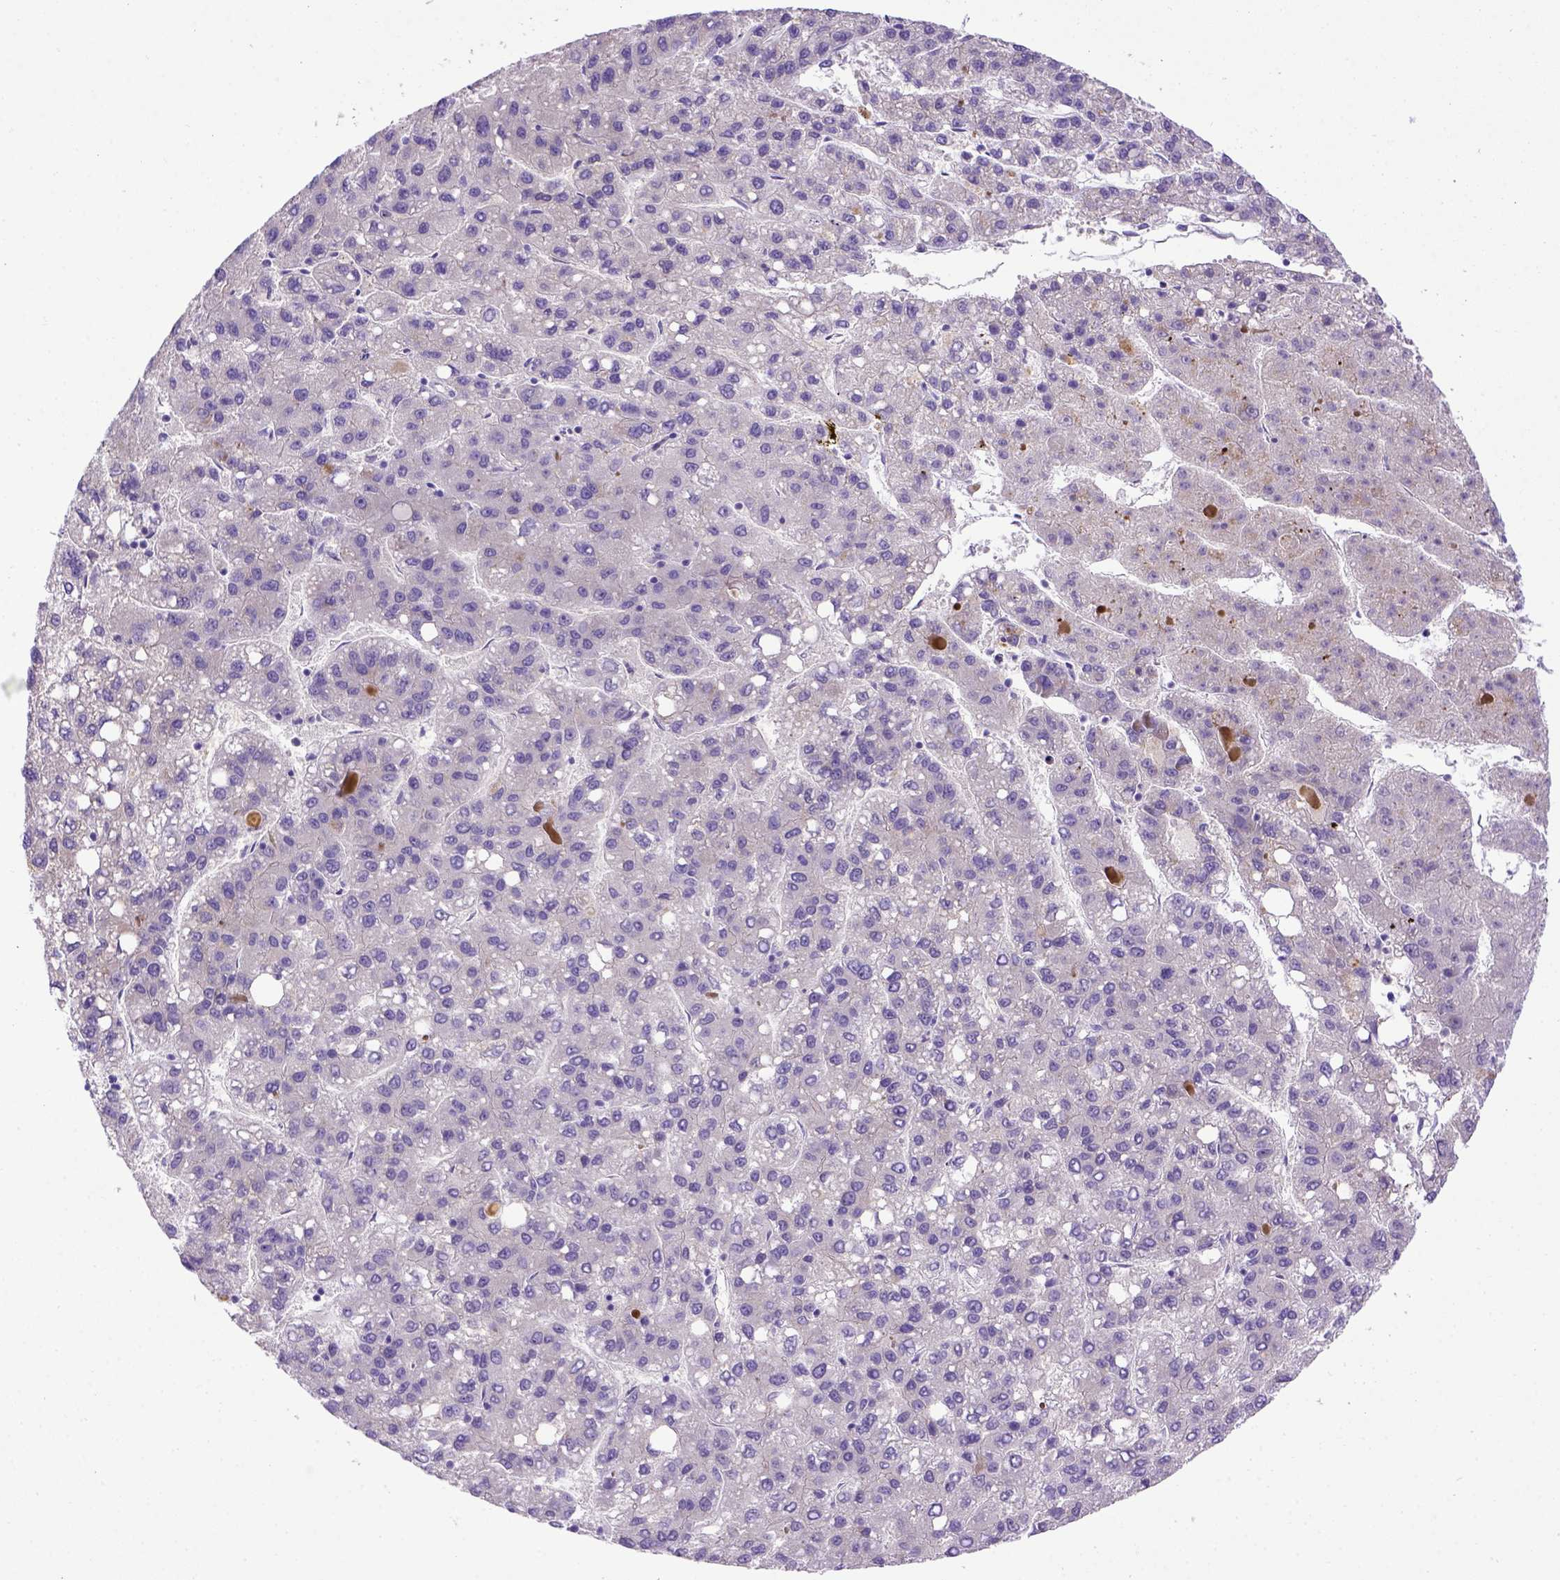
{"staining": {"intensity": "negative", "quantity": "none", "location": "none"}, "tissue": "liver cancer", "cell_type": "Tumor cells", "image_type": "cancer", "snomed": [{"axis": "morphology", "description": "Carcinoma, Hepatocellular, NOS"}, {"axis": "topography", "description": "Liver"}], "caption": "Tumor cells show no significant positivity in hepatocellular carcinoma (liver).", "gene": "ADAM12", "patient": {"sex": "female", "age": 82}}